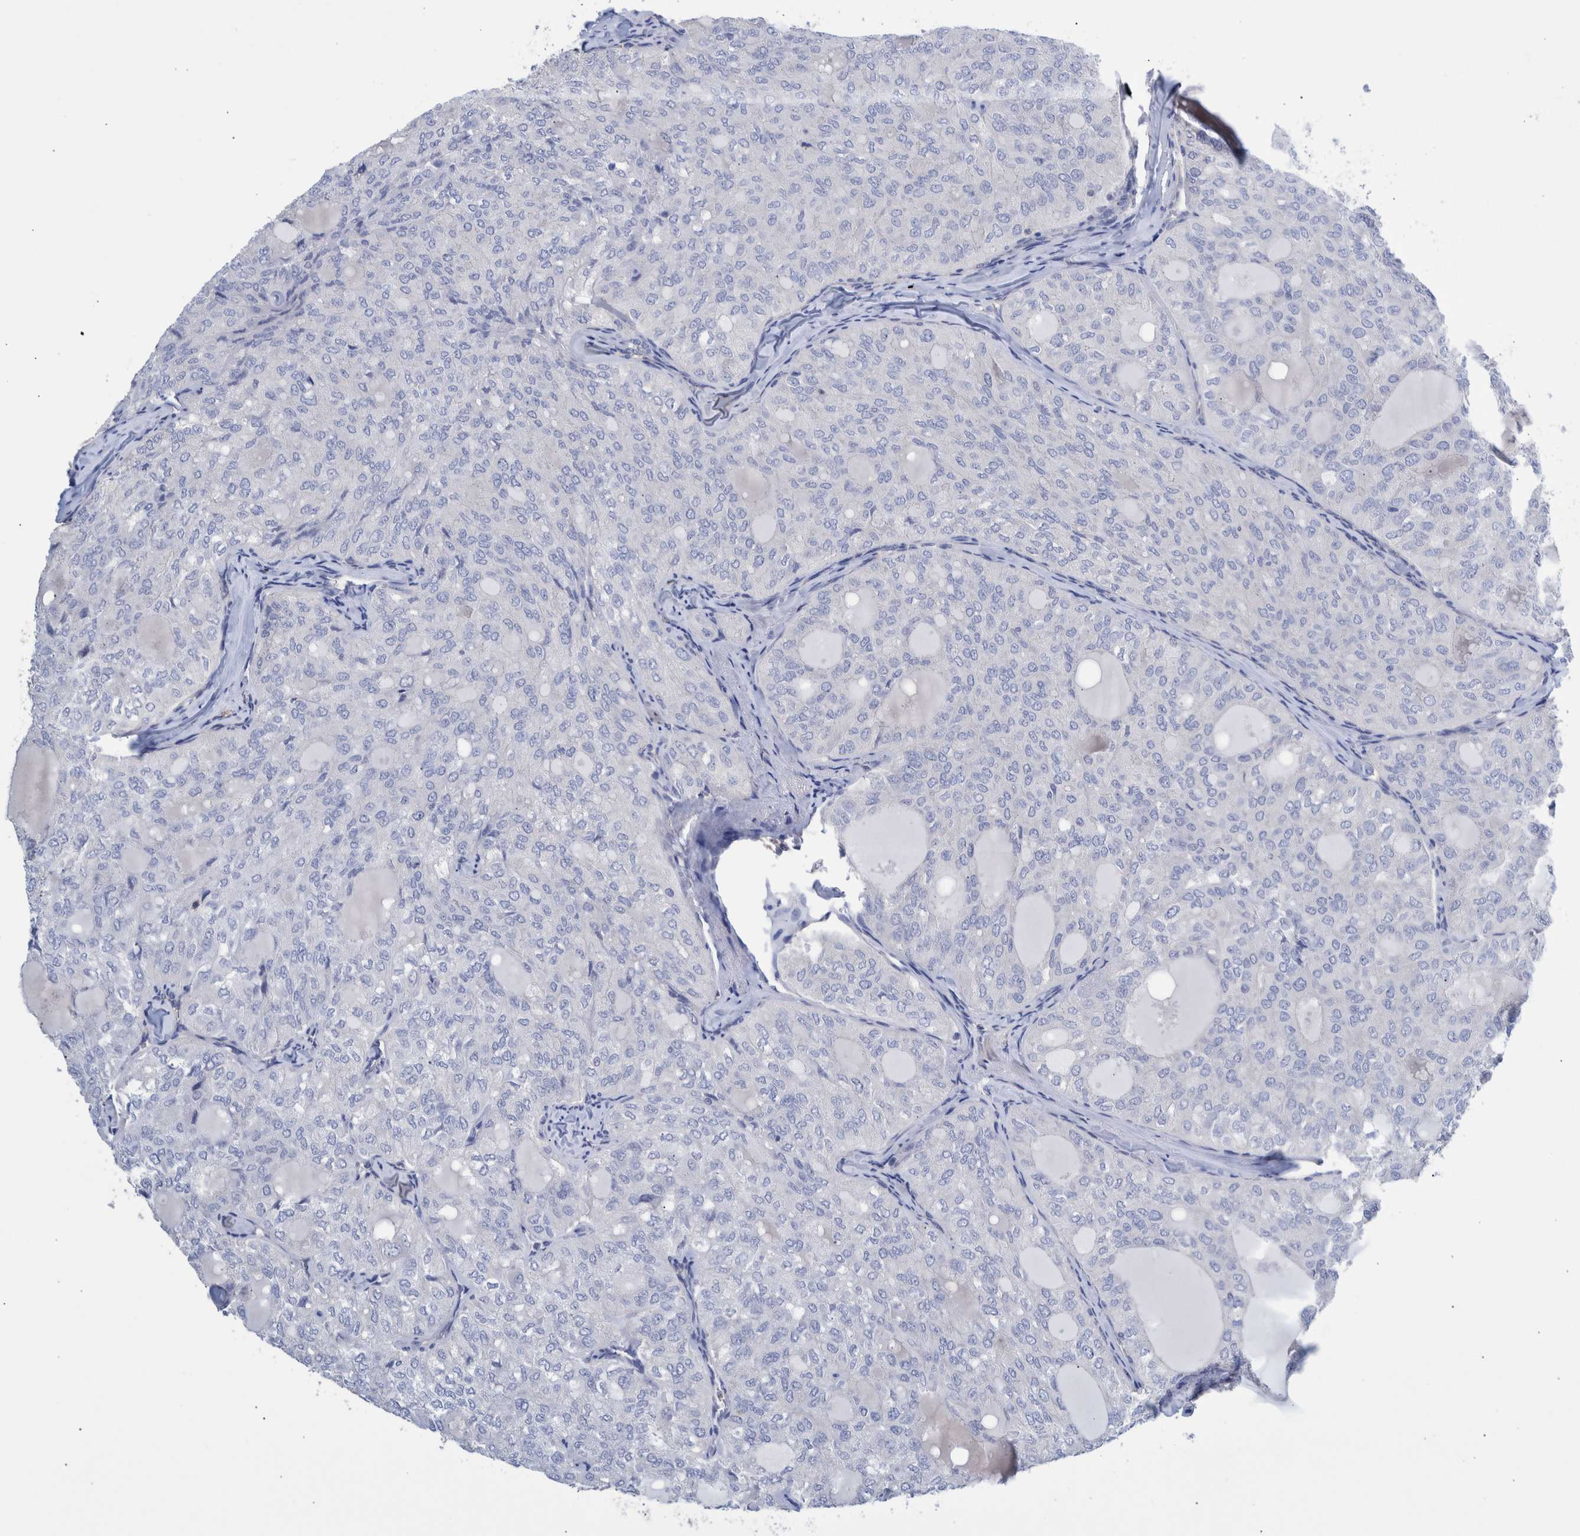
{"staining": {"intensity": "negative", "quantity": "none", "location": "none"}, "tissue": "thyroid cancer", "cell_type": "Tumor cells", "image_type": "cancer", "snomed": [{"axis": "morphology", "description": "Follicular adenoma carcinoma, NOS"}, {"axis": "topography", "description": "Thyroid gland"}], "caption": "High magnification brightfield microscopy of thyroid cancer stained with DAB (brown) and counterstained with hematoxylin (blue): tumor cells show no significant positivity.", "gene": "PPP3CC", "patient": {"sex": "male", "age": 75}}